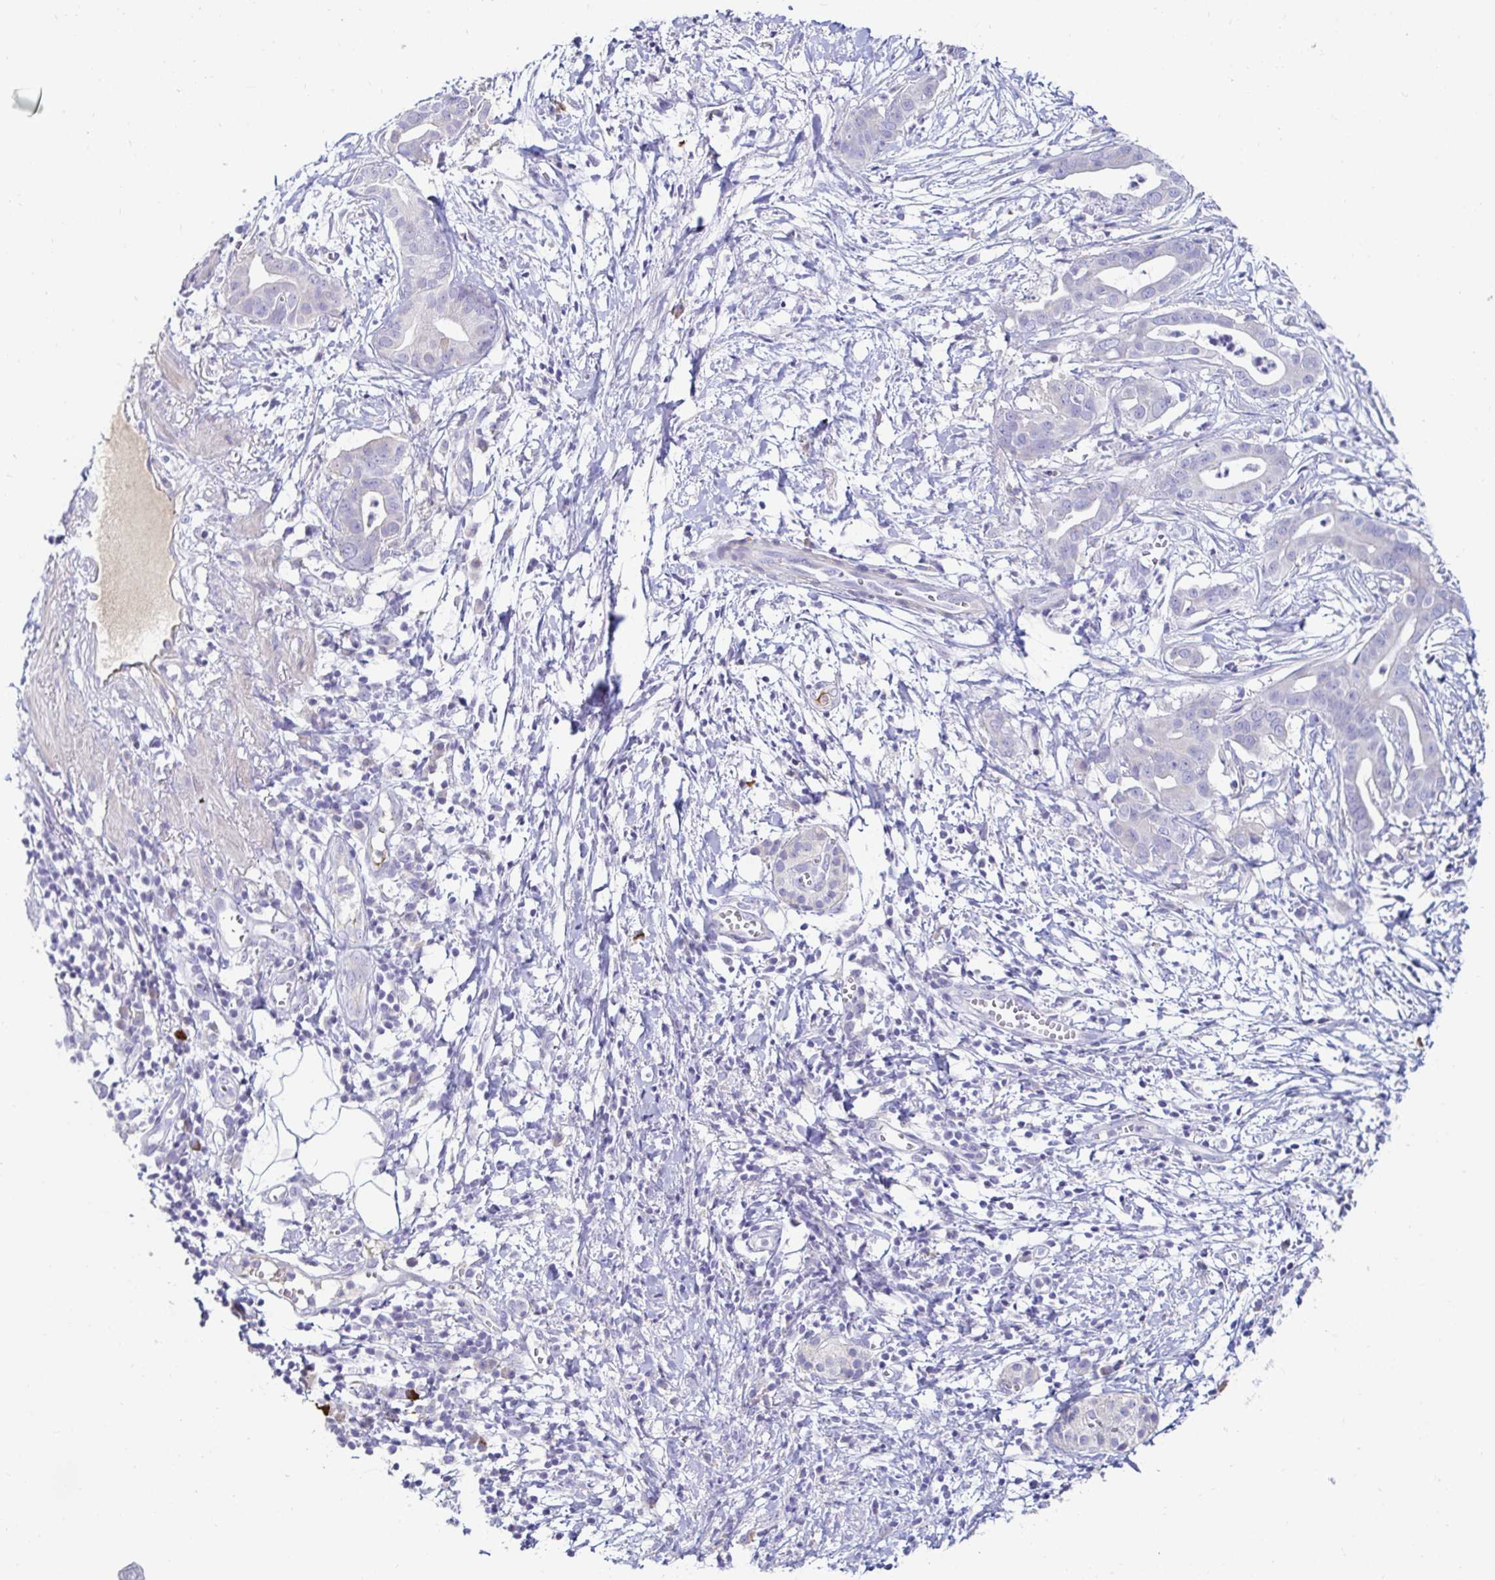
{"staining": {"intensity": "negative", "quantity": "none", "location": "none"}, "tissue": "pancreatic cancer", "cell_type": "Tumor cells", "image_type": "cancer", "snomed": [{"axis": "morphology", "description": "Adenocarcinoma, NOS"}, {"axis": "topography", "description": "Pancreas"}], "caption": "A high-resolution histopathology image shows immunohistochemistry staining of pancreatic adenocarcinoma, which demonstrates no significant staining in tumor cells.", "gene": "C4orf17", "patient": {"sex": "male", "age": 61}}